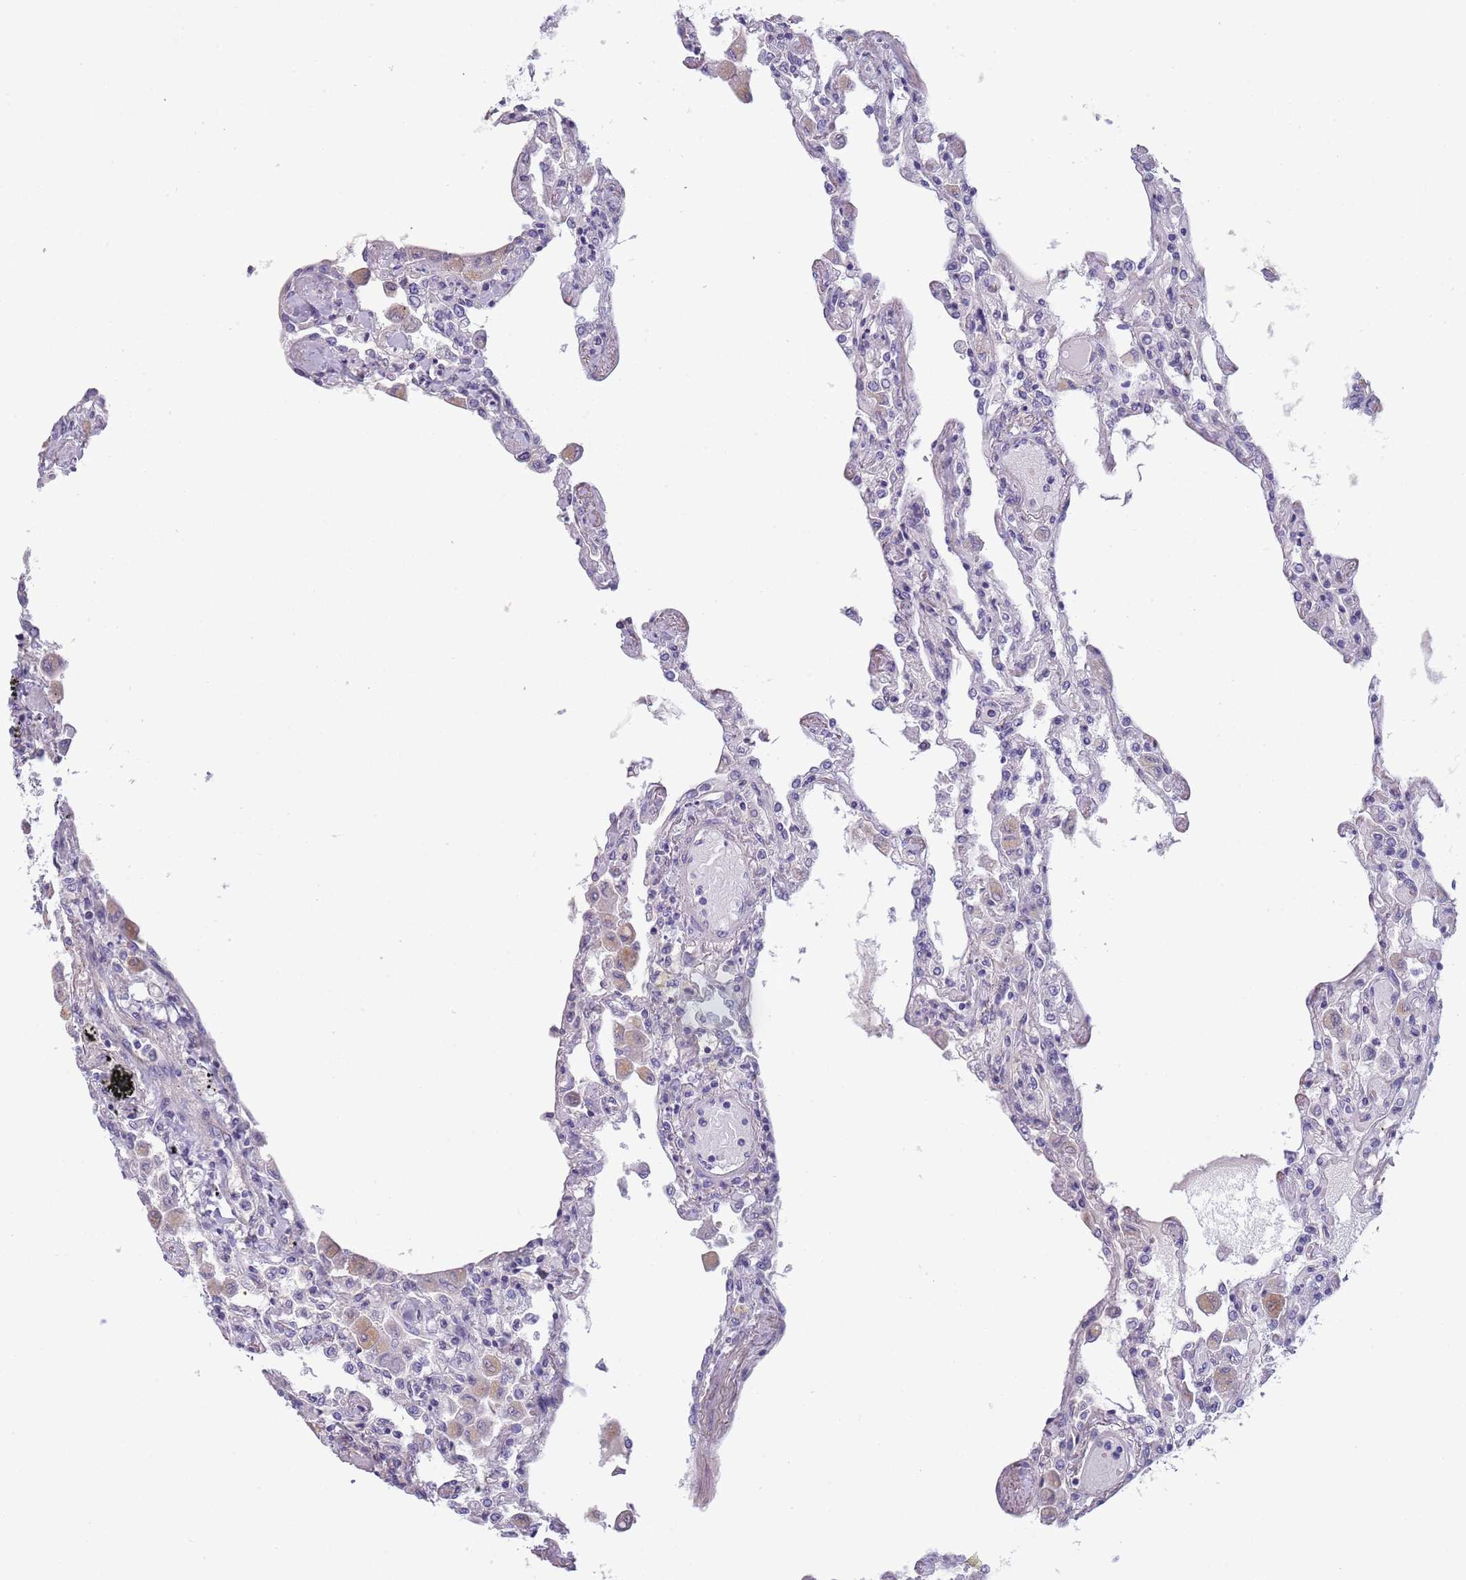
{"staining": {"intensity": "negative", "quantity": "none", "location": "none"}, "tissue": "lung", "cell_type": "Alveolar cells", "image_type": "normal", "snomed": [{"axis": "morphology", "description": "Normal tissue, NOS"}, {"axis": "topography", "description": "Bronchus"}, {"axis": "topography", "description": "Lung"}], "caption": "There is no significant staining in alveolar cells of lung. (IHC, brightfield microscopy, high magnification).", "gene": "MAN1C1", "patient": {"sex": "female", "age": 49}}